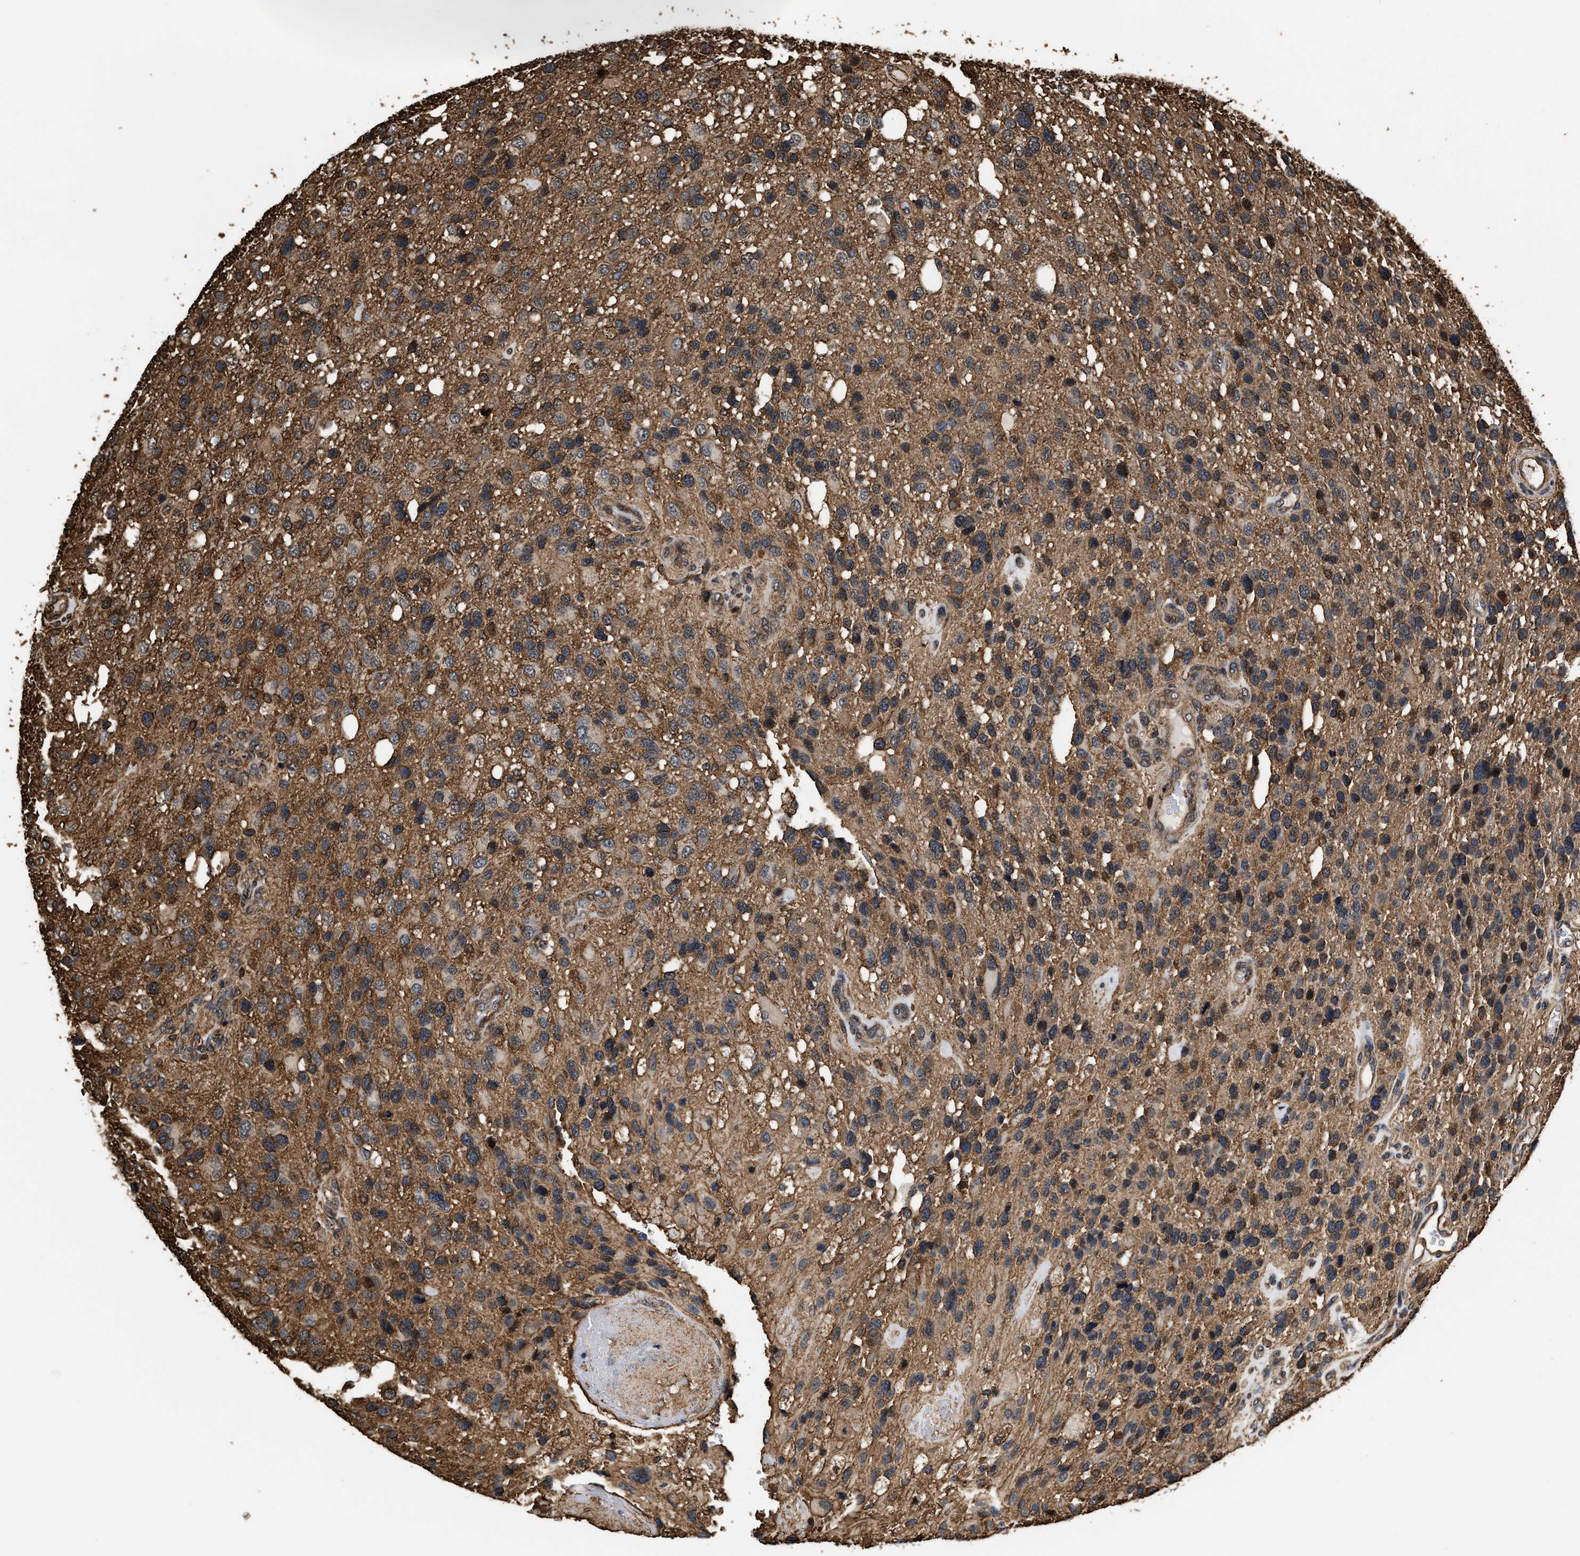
{"staining": {"intensity": "moderate", "quantity": ">75%", "location": "cytoplasmic/membranous"}, "tissue": "glioma", "cell_type": "Tumor cells", "image_type": "cancer", "snomed": [{"axis": "morphology", "description": "Glioma, malignant, High grade"}, {"axis": "topography", "description": "Brain"}], "caption": "The photomicrograph reveals immunohistochemical staining of glioma. There is moderate cytoplasmic/membranous positivity is identified in approximately >75% of tumor cells. The protein is shown in brown color, while the nuclei are stained blue.", "gene": "KBTBD2", "patient": {"sex": "female", "age": 58}}